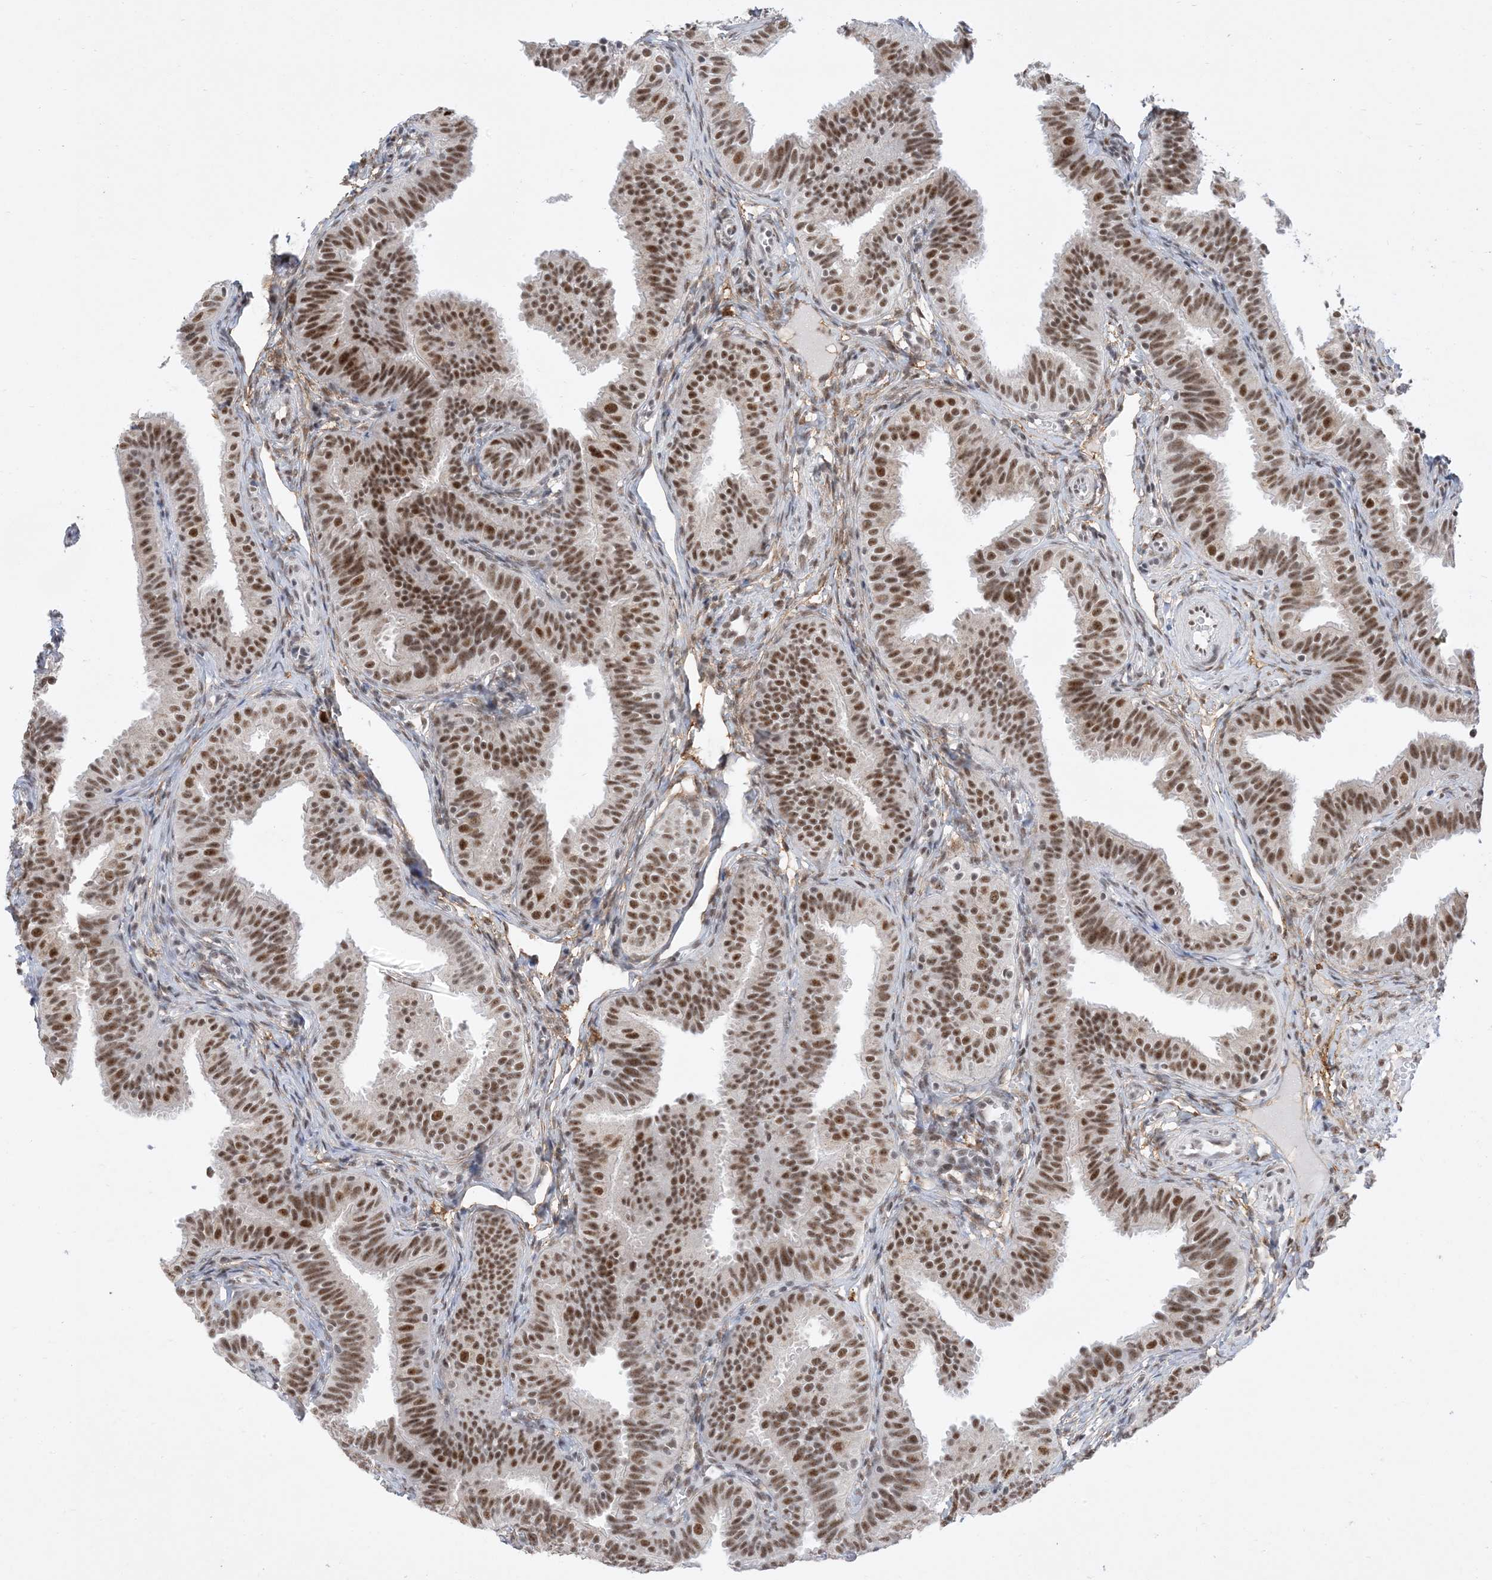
{"staining": {"intensity": "strong", "quantity": ">75%", "location": "nuclear"}, "tissue": "fallopian tube", "cell_type": "Glandular cells", "image_type": "normal", "snomed": [{"axis": "morphology", "description": "Normal tissue, NOS"}, {"axis": "topography", "description": "Fallopian tube"}], "caption": "Immunohistochemical staining of benign human fallopian tube exhibits >75% levels of strong nuclear protein expression in about >75% of glandular cells.", "gene": "SF3A3", "patient": {"sex": "female", "age": 35}}